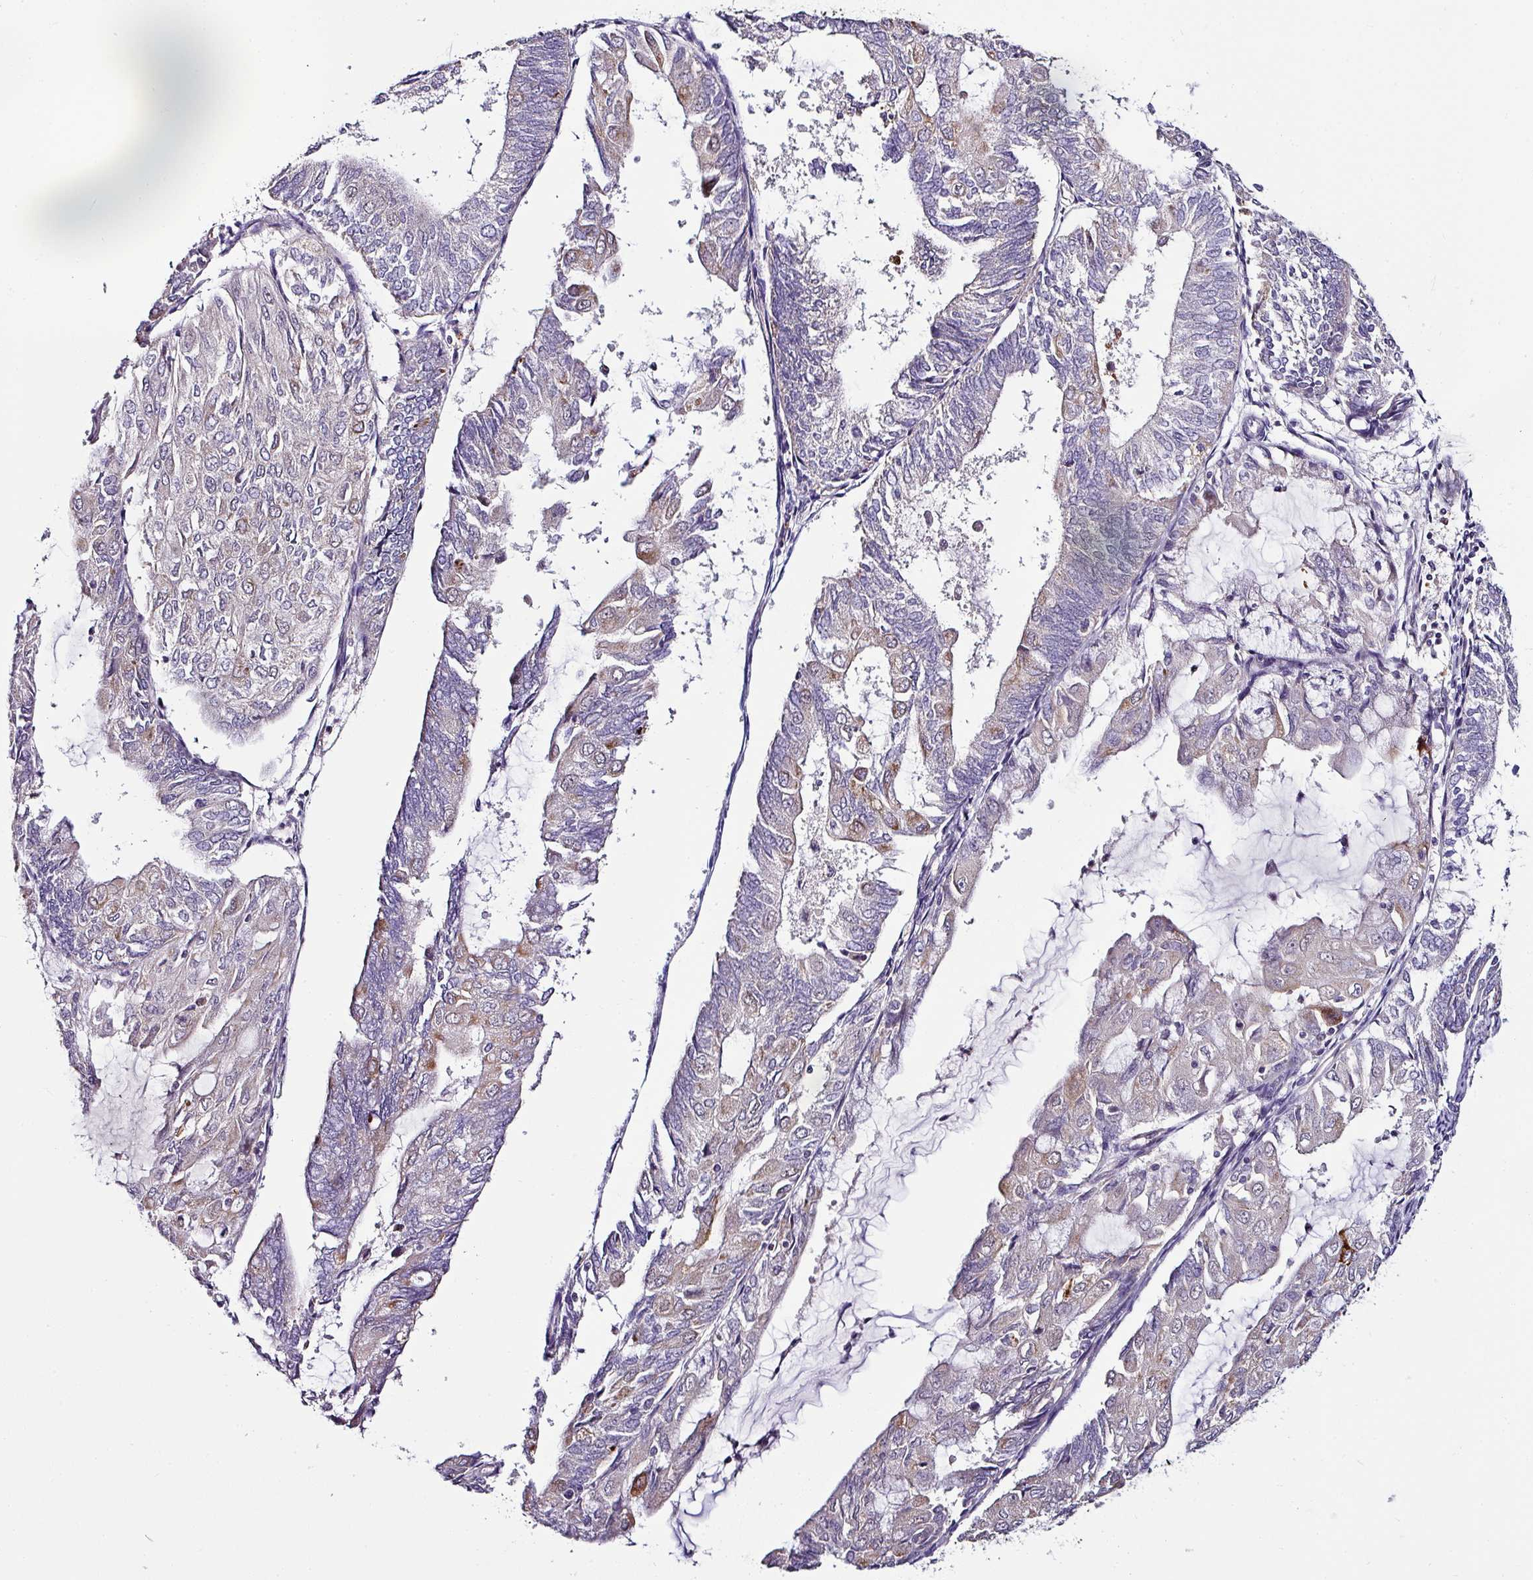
{"staining": {"intensity": "moderate", "quantity": "<25%", "location": "cytoplasmic/membranous"}, "tissue": "endometrial cancer", "cell_type": "Tumor cells", "image_type": "cancer", "snomed": [{"axis": "morphology", "description": "Adenocarcinoma, NOS"}, {"axis": "topography", "description": "Endometrium"}], "caption": "Human endometrial cancer stained with a brown dye reveals moderate cytoplasmic/membranous positive positivity in about <25% of tumor cells.", "gene": "NAPSA", "patient": {"sex": "female", "age": 81}}